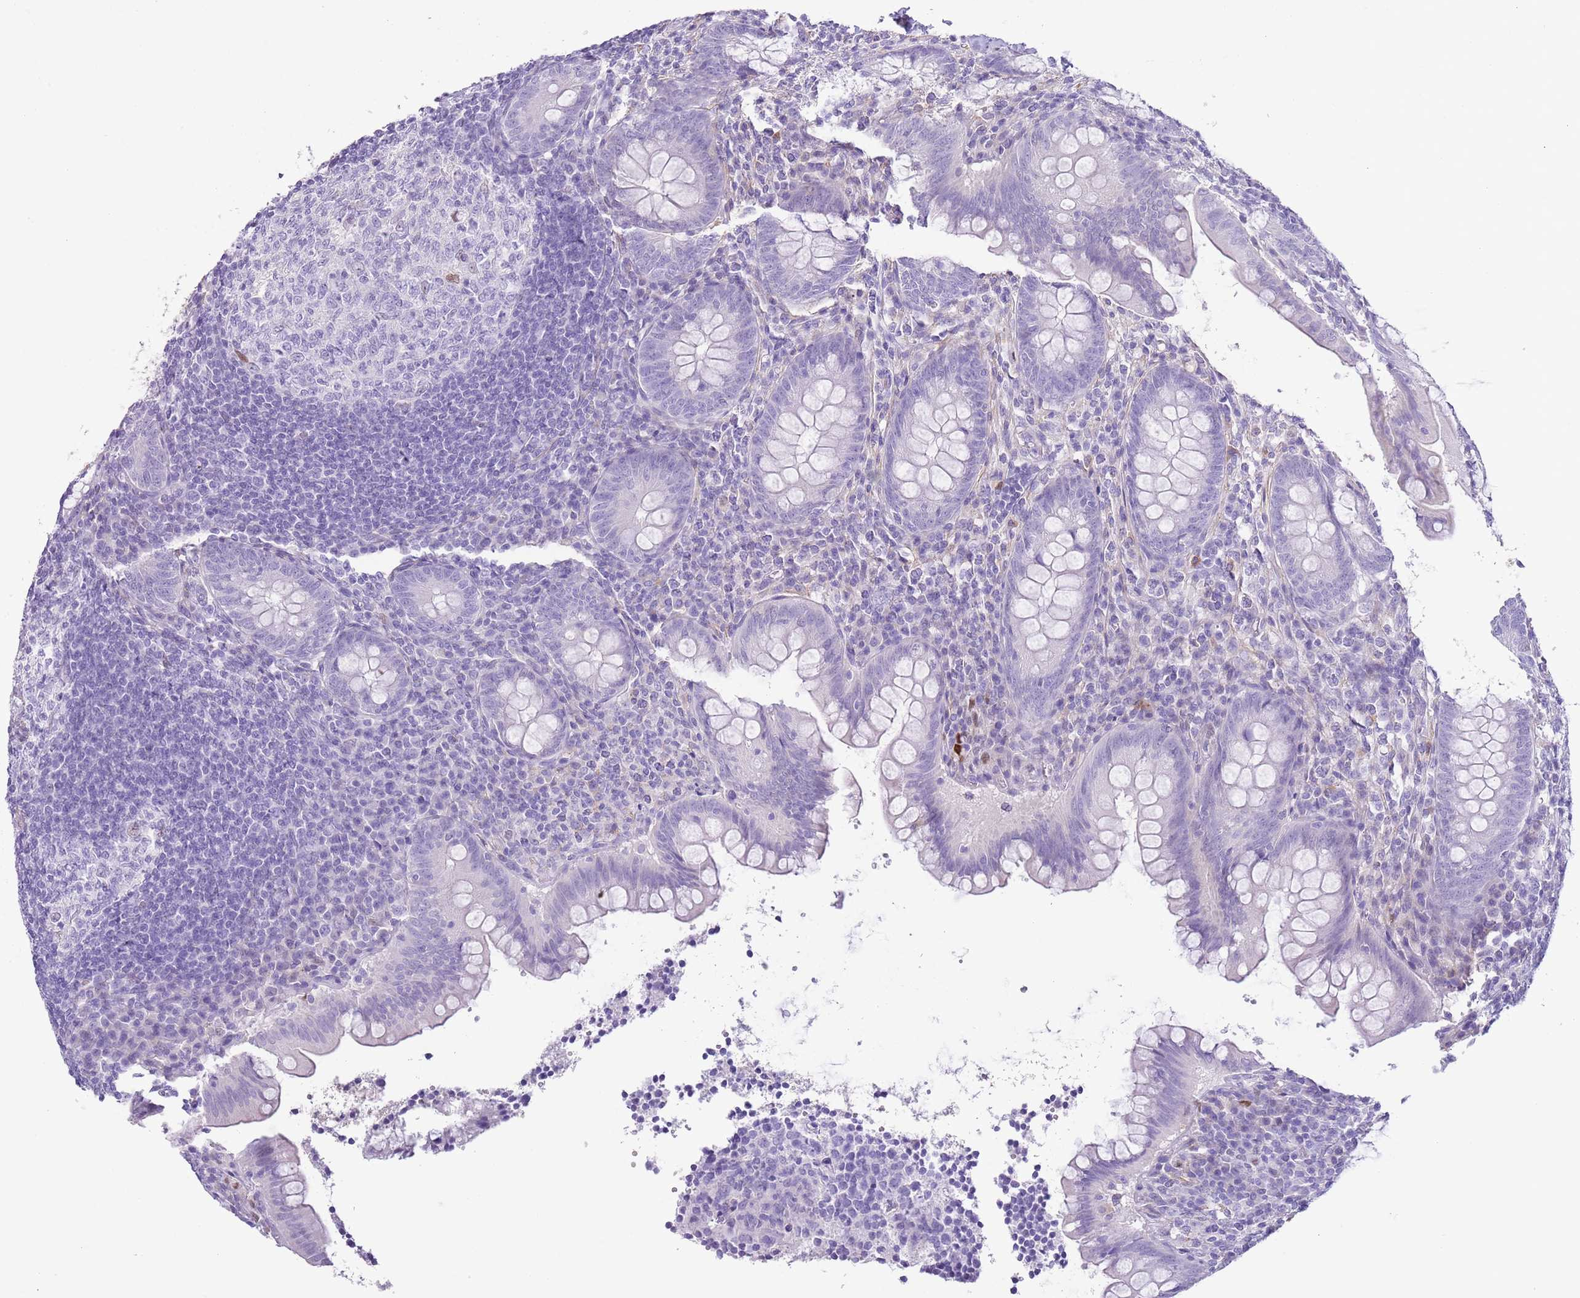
{"staining": {"intensity": "negative", "quantity": "none", "location": "none"}, "tissue": "appendix", "cell_type": "Glandular cells", "image_type": "normal", "snomed": [{"axis": "morphology", "description": "Normal tissue, NOS"}, {"axis": "topography", "description": "Appendix"}], "caption": "This is an IHC histopathology image of unremarkable human appendix. There is no positivity in glandular cells.", "gene": "SLC7A14", "patient": {"sex": "female", "age": 33}}